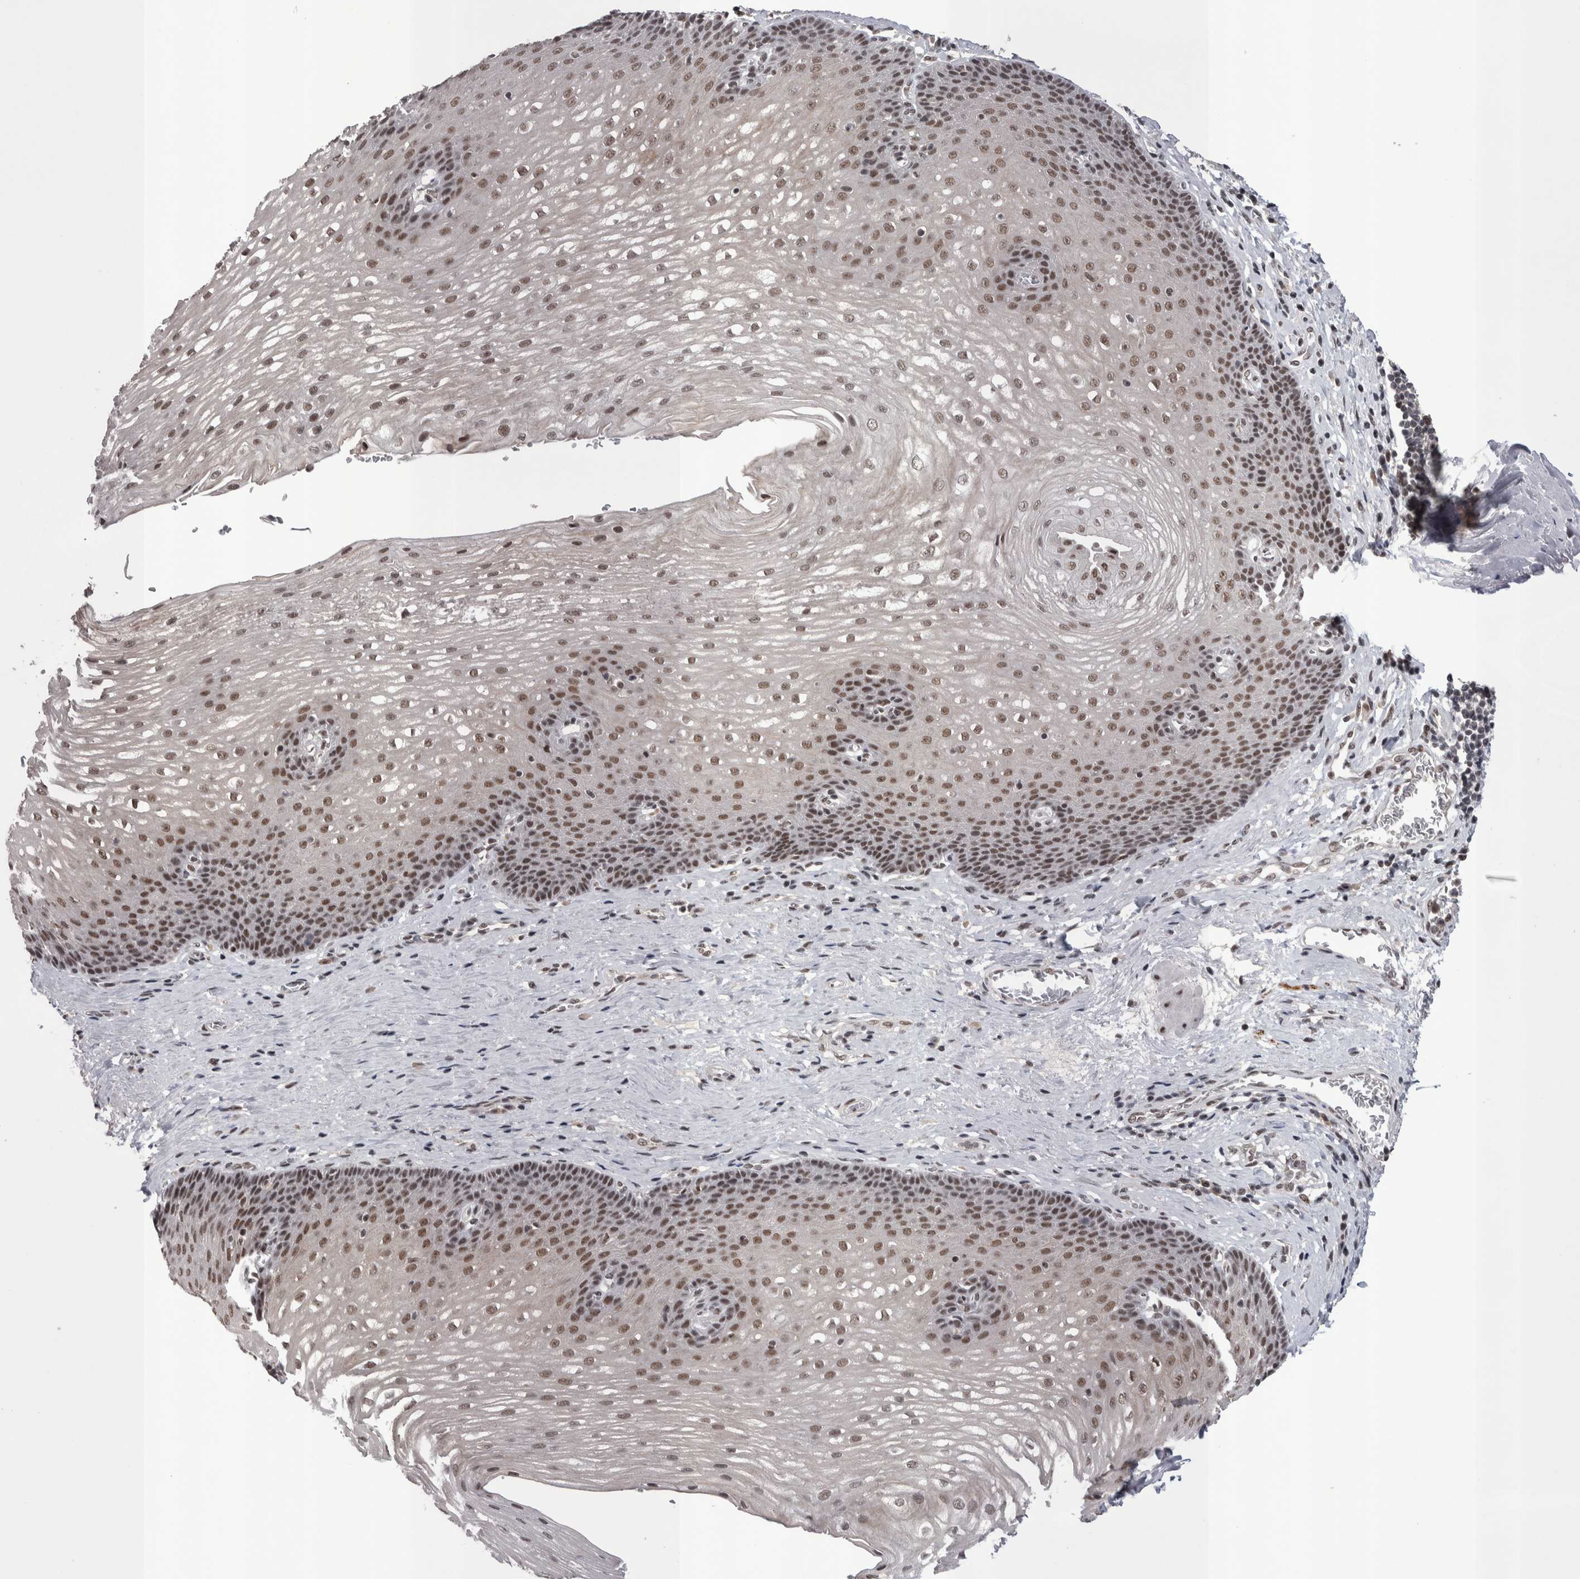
{"staining": {"intensity": "moderate", "quantity": ">75%", "location": "nuclear"}, "tissue": "esophagus", "cell_type": "Squamous epithelial cells", "image_type": "normal", "snomed": [{"axis": "morphology", "description": "Normal tissue, NOS"}, {"axis": "topography", "description": "Esophagus"}], "caption": "Protein positivity by IHC displays moderate nuclear staining in approximately >75% of squamous epithelial cells in normal esophagus. (brown staining indicates protein expression, while blue staining denotes nuclei).", "gene": "DMTF1", "patient": {"sex": "male", "age": 48}}